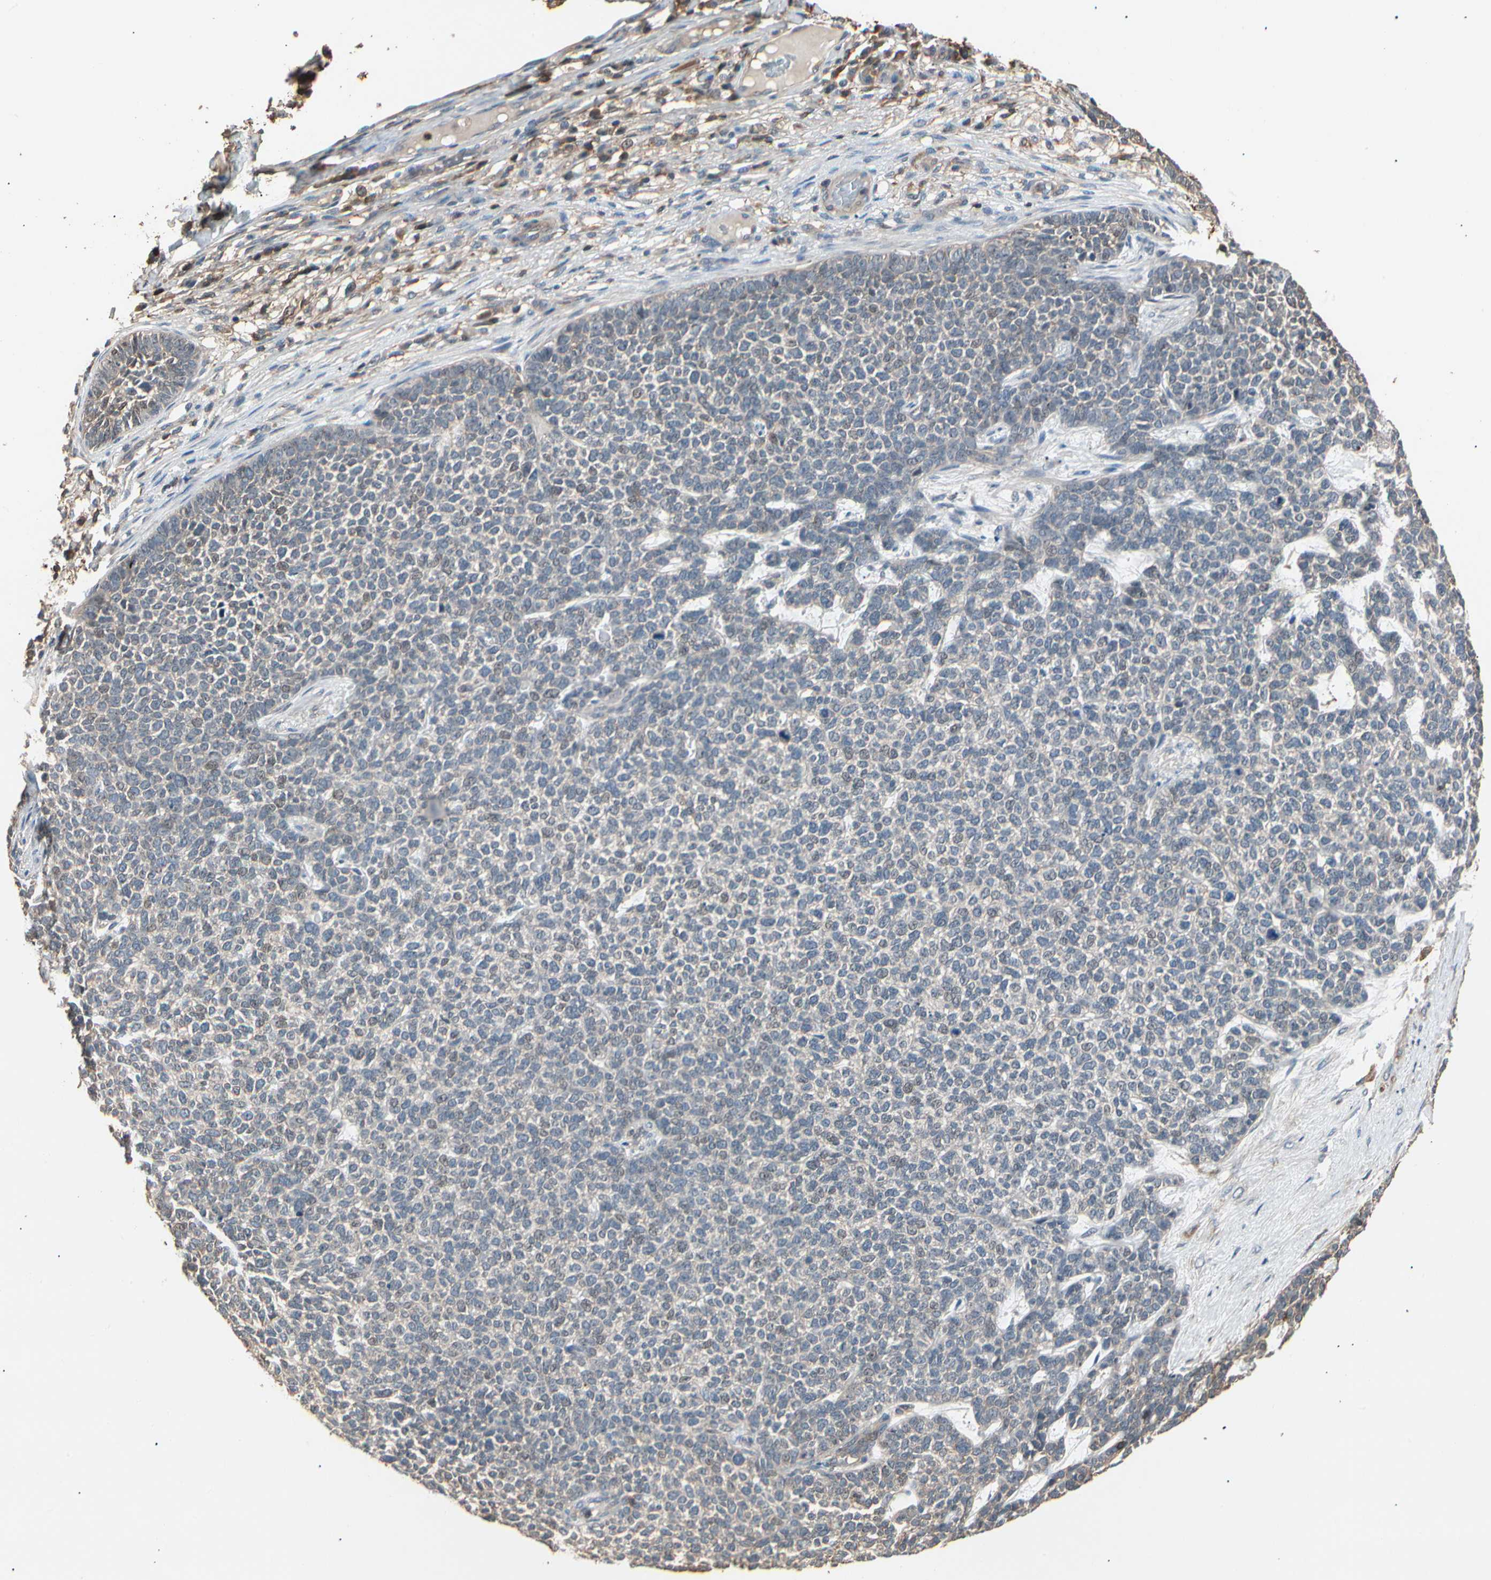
{"staining": {"intensity": "weak", "quantity": "25%-75%", "location": "cytoplasmic/membranous"}, "tissue": "skin cancer", "cell_type": "Tumor cells", "image_type": "cancer", "snomed": [{"axis": "morphology", "description": "Basal cell carcinoma"}, {"axis": "topography", "description": "Skin"}], "caption": "Immunohistochemical staining of human skin cancer exhibits low levels of weak cytoplasmic/membranous protein expression in about 25%-75% of tumor cells. (DAB = brown stain, brightfield microscopy at high magnification).", "gene": "MAPK13", "patient": {"sex": "female", "age": 84}}